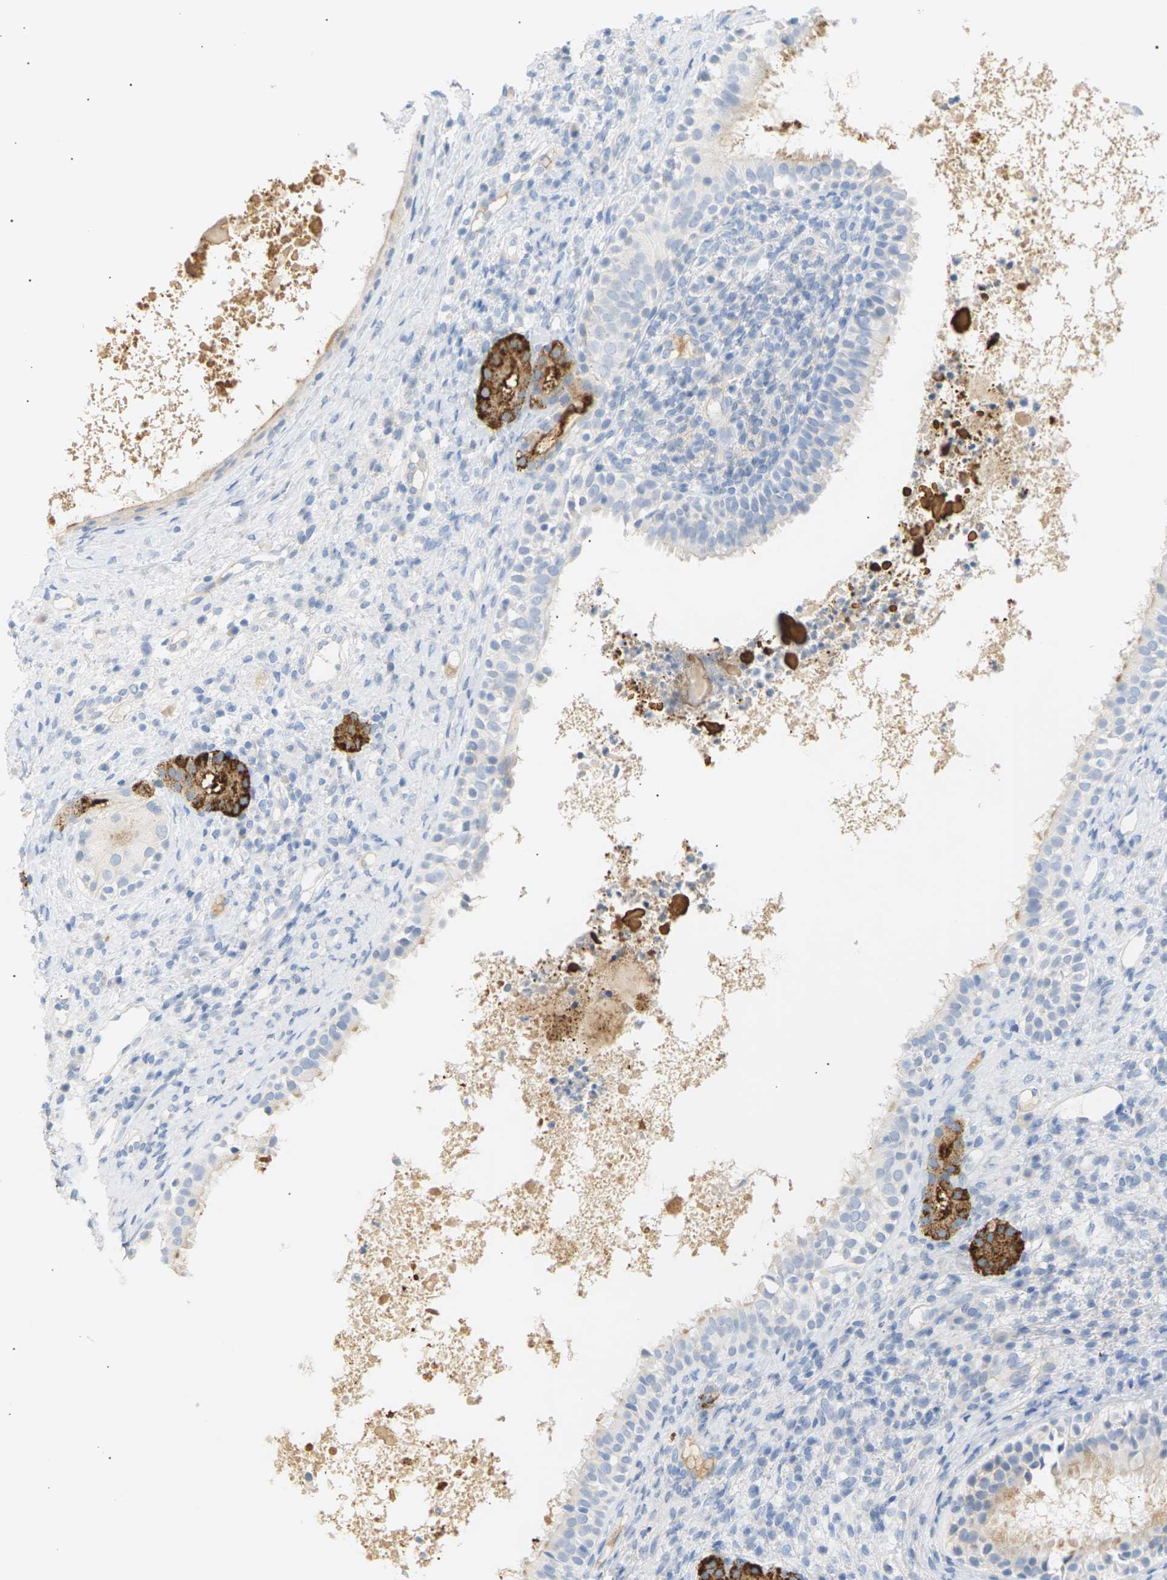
{"staining": {"intensity": "weak", "quantity": "25%-75%", "location": "cytoplasmic/membranous"}, "tissue": "nasopharynx", "cell_type": "Respiratory epithelial cells", "image_type": "normal", "snomed": [{"axis": "morphology", "description": "Normal tissue, NOS"}, {"axis": "topography", "description": "Nasopharynx"}], "caption": "Human nasopharynx stained with a brown dye reveals weak cytoplasmic/membranous positive positivity in about 25%-75% of respiratory epithelial cells.", "gene": "CLU", "patient": {"sex": "male", "age": 22}}